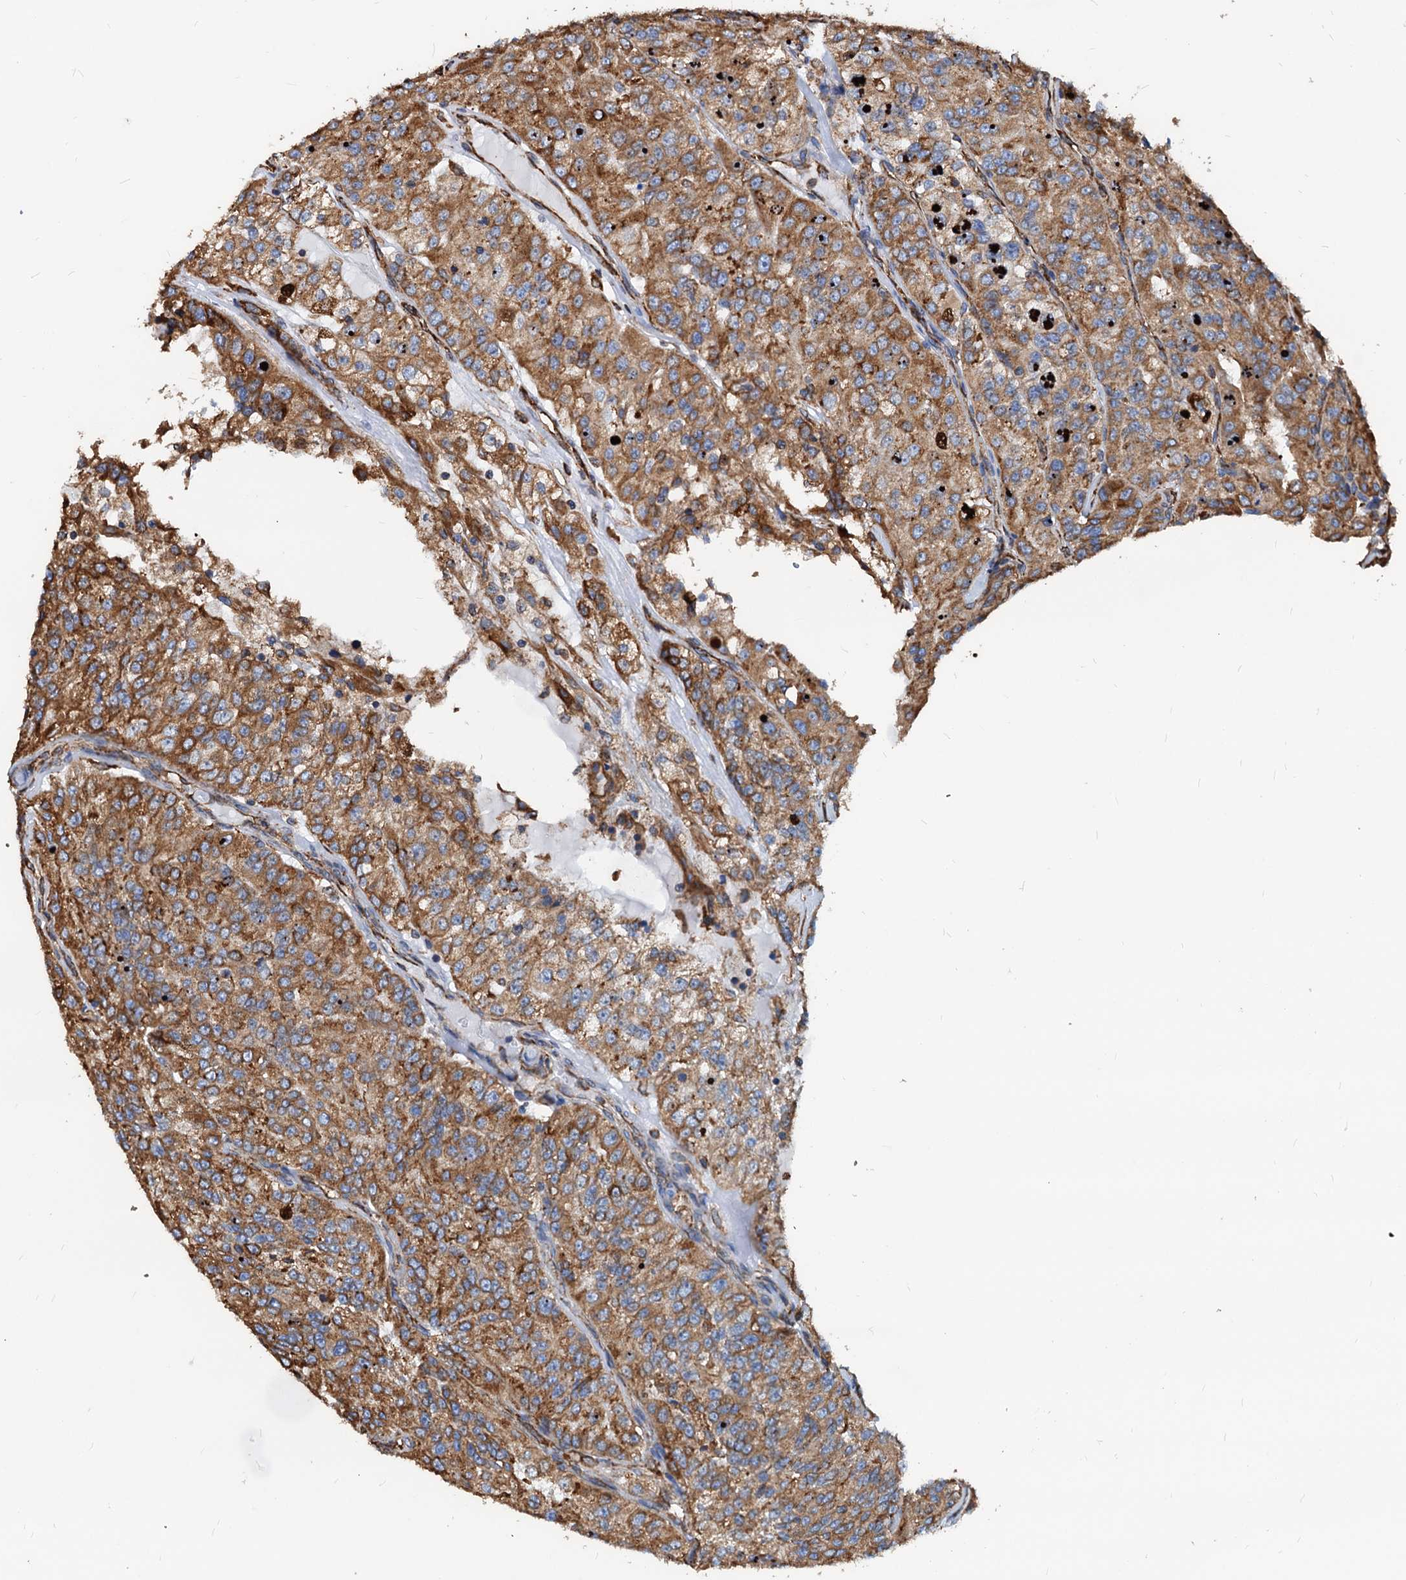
{"staining": {"intensity": "moderate", "quantity": ">75%", "location": "cytoplasmic/membranous"}, "tissue": "renal cancer", "cell_type": "Tumor cells", "image_type": "cancer", "snomed": [{"axis": "morphology", "description": "Adenocarcinoma, NOS"}, {"axis": "topography", "description": "Kidney"}], "caption": "Protein staining by IHC reveals moderate cytoplasmic/membranous positivity in about >75% of tumor cells in adenocarcinoma (renal).", "gene": "HSPA5", "patient": {"sex": "female", "age": 63}}